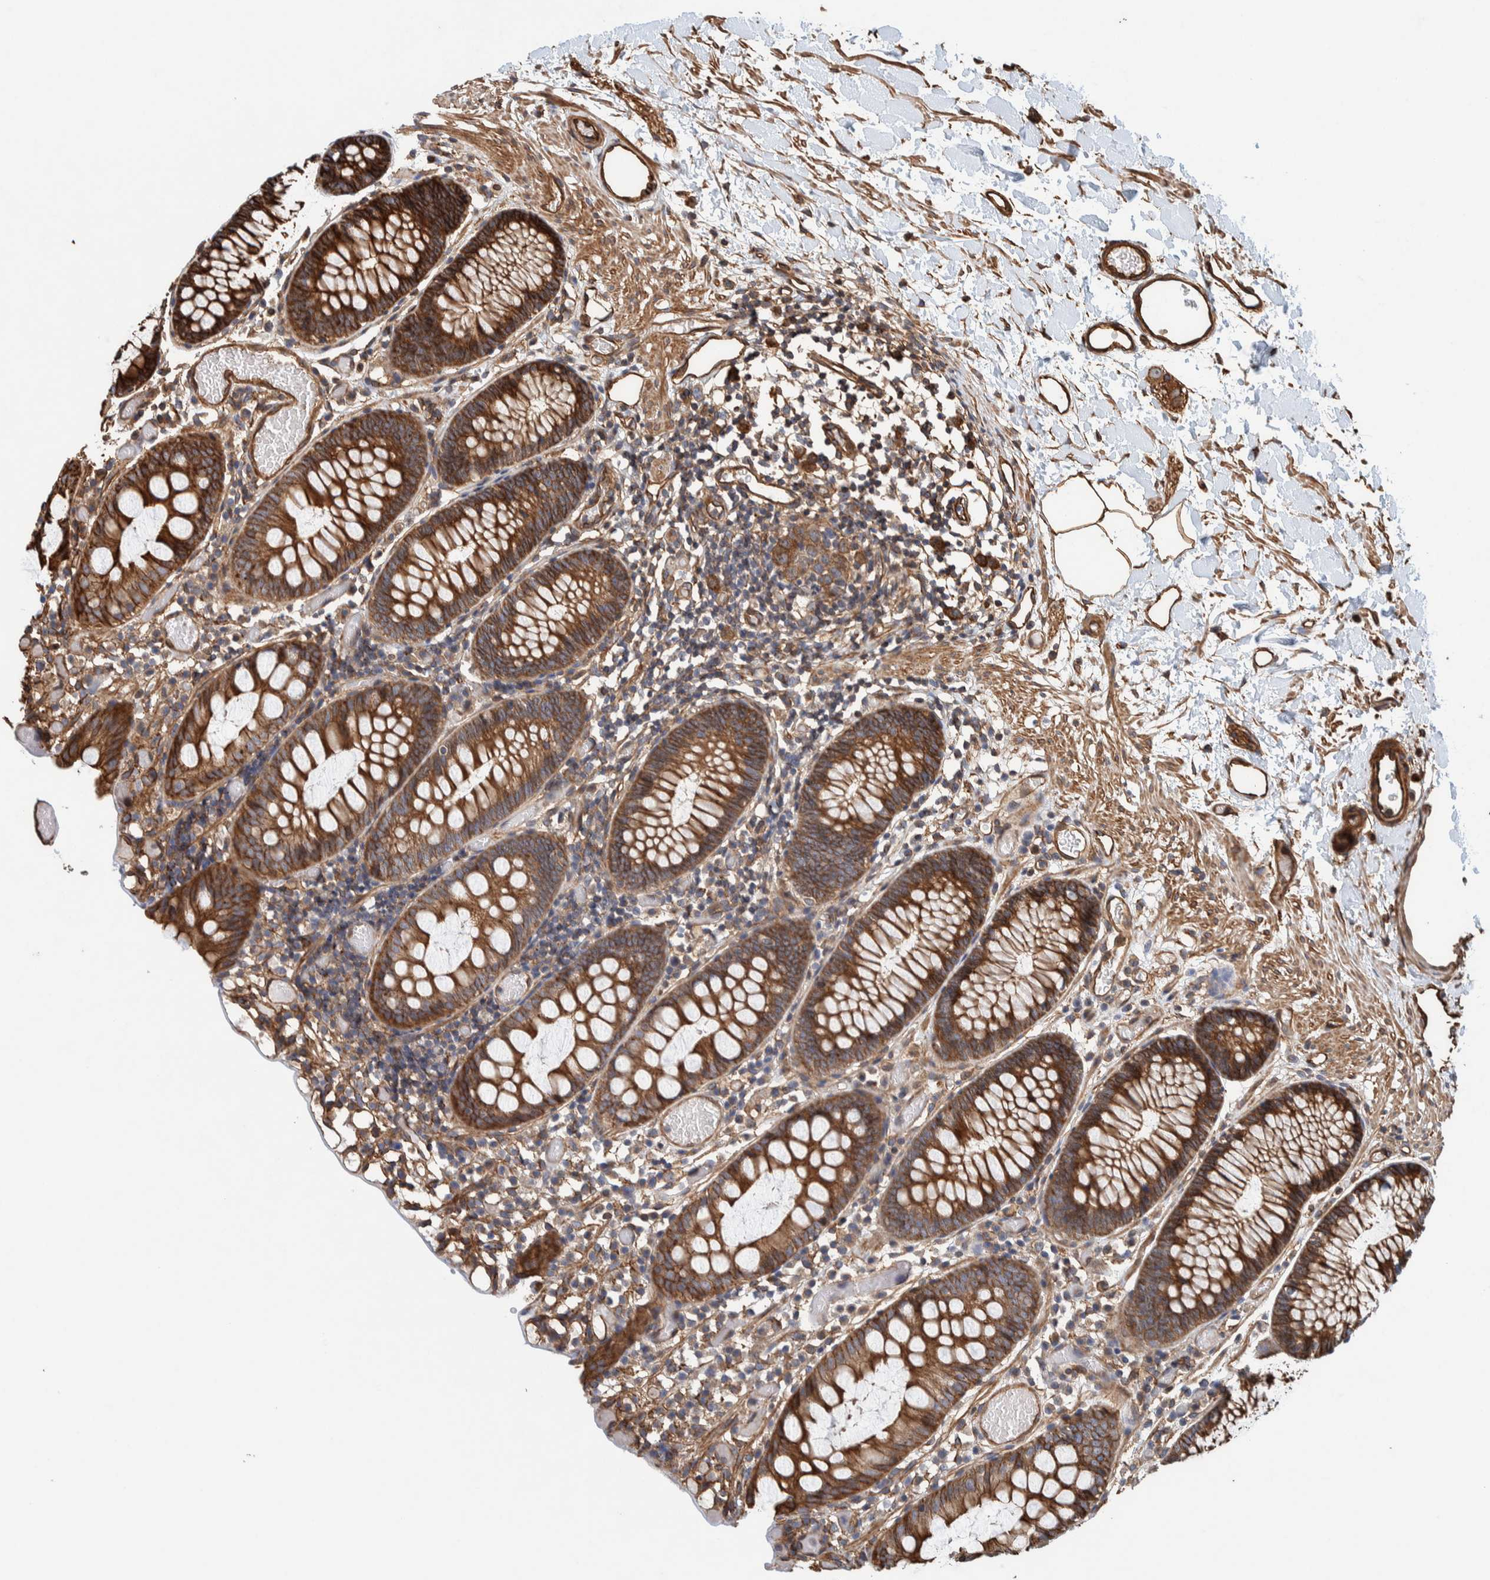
{"staining": {"intensity": "strong", "quantity": ">75%", "location": "cytoplasmic/membranous"}, "tissue": "colon", "cell_type": "Endothelial cells", "image_type": "normal", "snomed": [{"axis": "morphology", "description": "Normal tissue, NOS"}, {"axis": "topography", "description": "Colon"}], "caption": "IHC of normal colon reveals high levels of strong cytoplasmic/membranous staining in approximately >75% of endothelial cells.", "gene": "PKD1L1", "patient": {"sex": "male", "age": 14}}